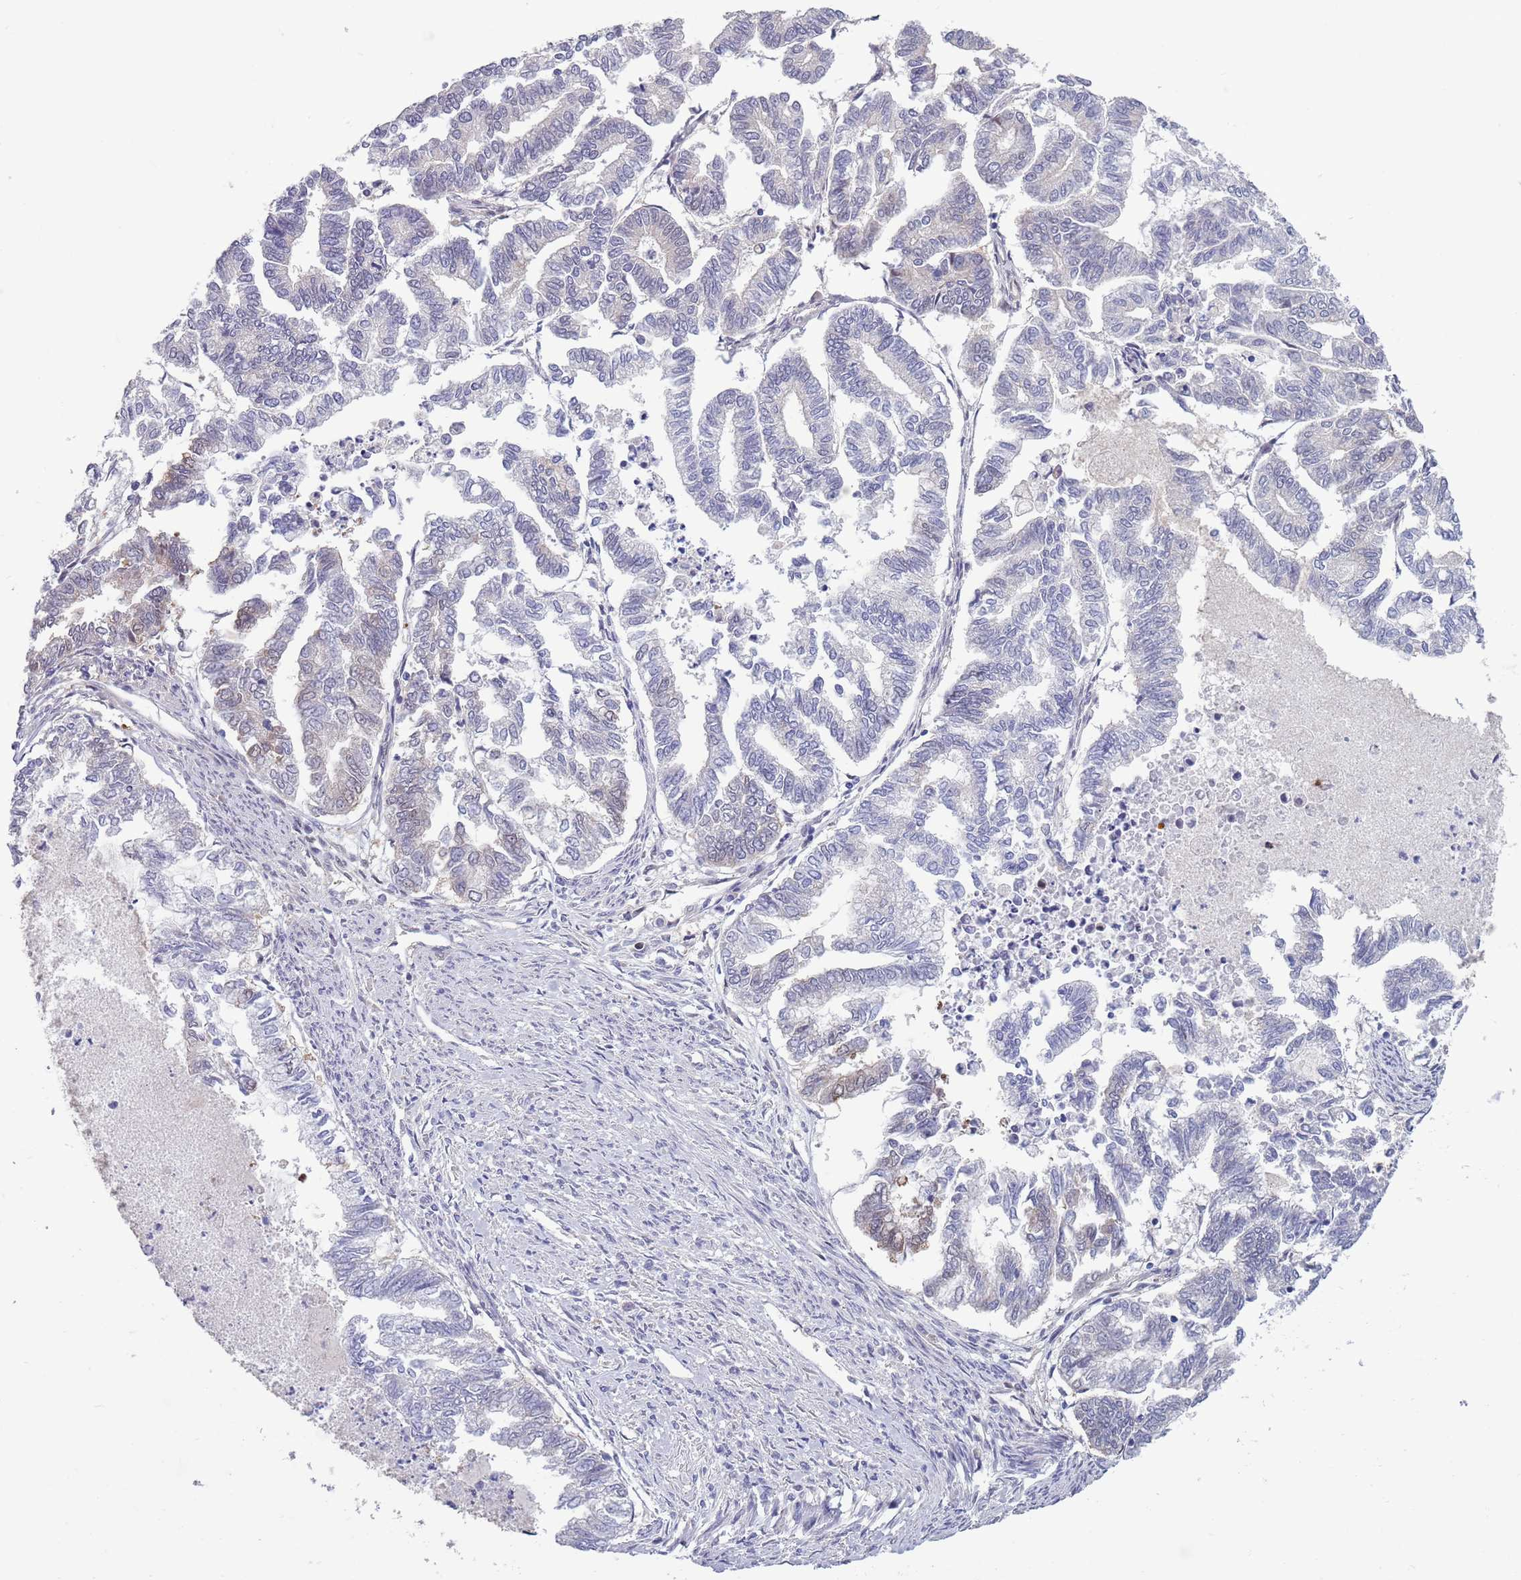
{"staining": {"intensity": "negative", "quantity": "none", "location": "none"}, "tissue": "endometrial cancer", "cell_type": "Tumor cells", "image_type": "cancer", "snomed": [{"axis": "morphology", "description": "Adenocarcinoma, NOS"}, {"axis": "topography", "description": "Endometrium"}], "caption": "There is no significant expression in tumor cells of endometrial adenocarcinoma.", "gene": "CLNS1A", "patient": {"sex": "female", "age": 79}}